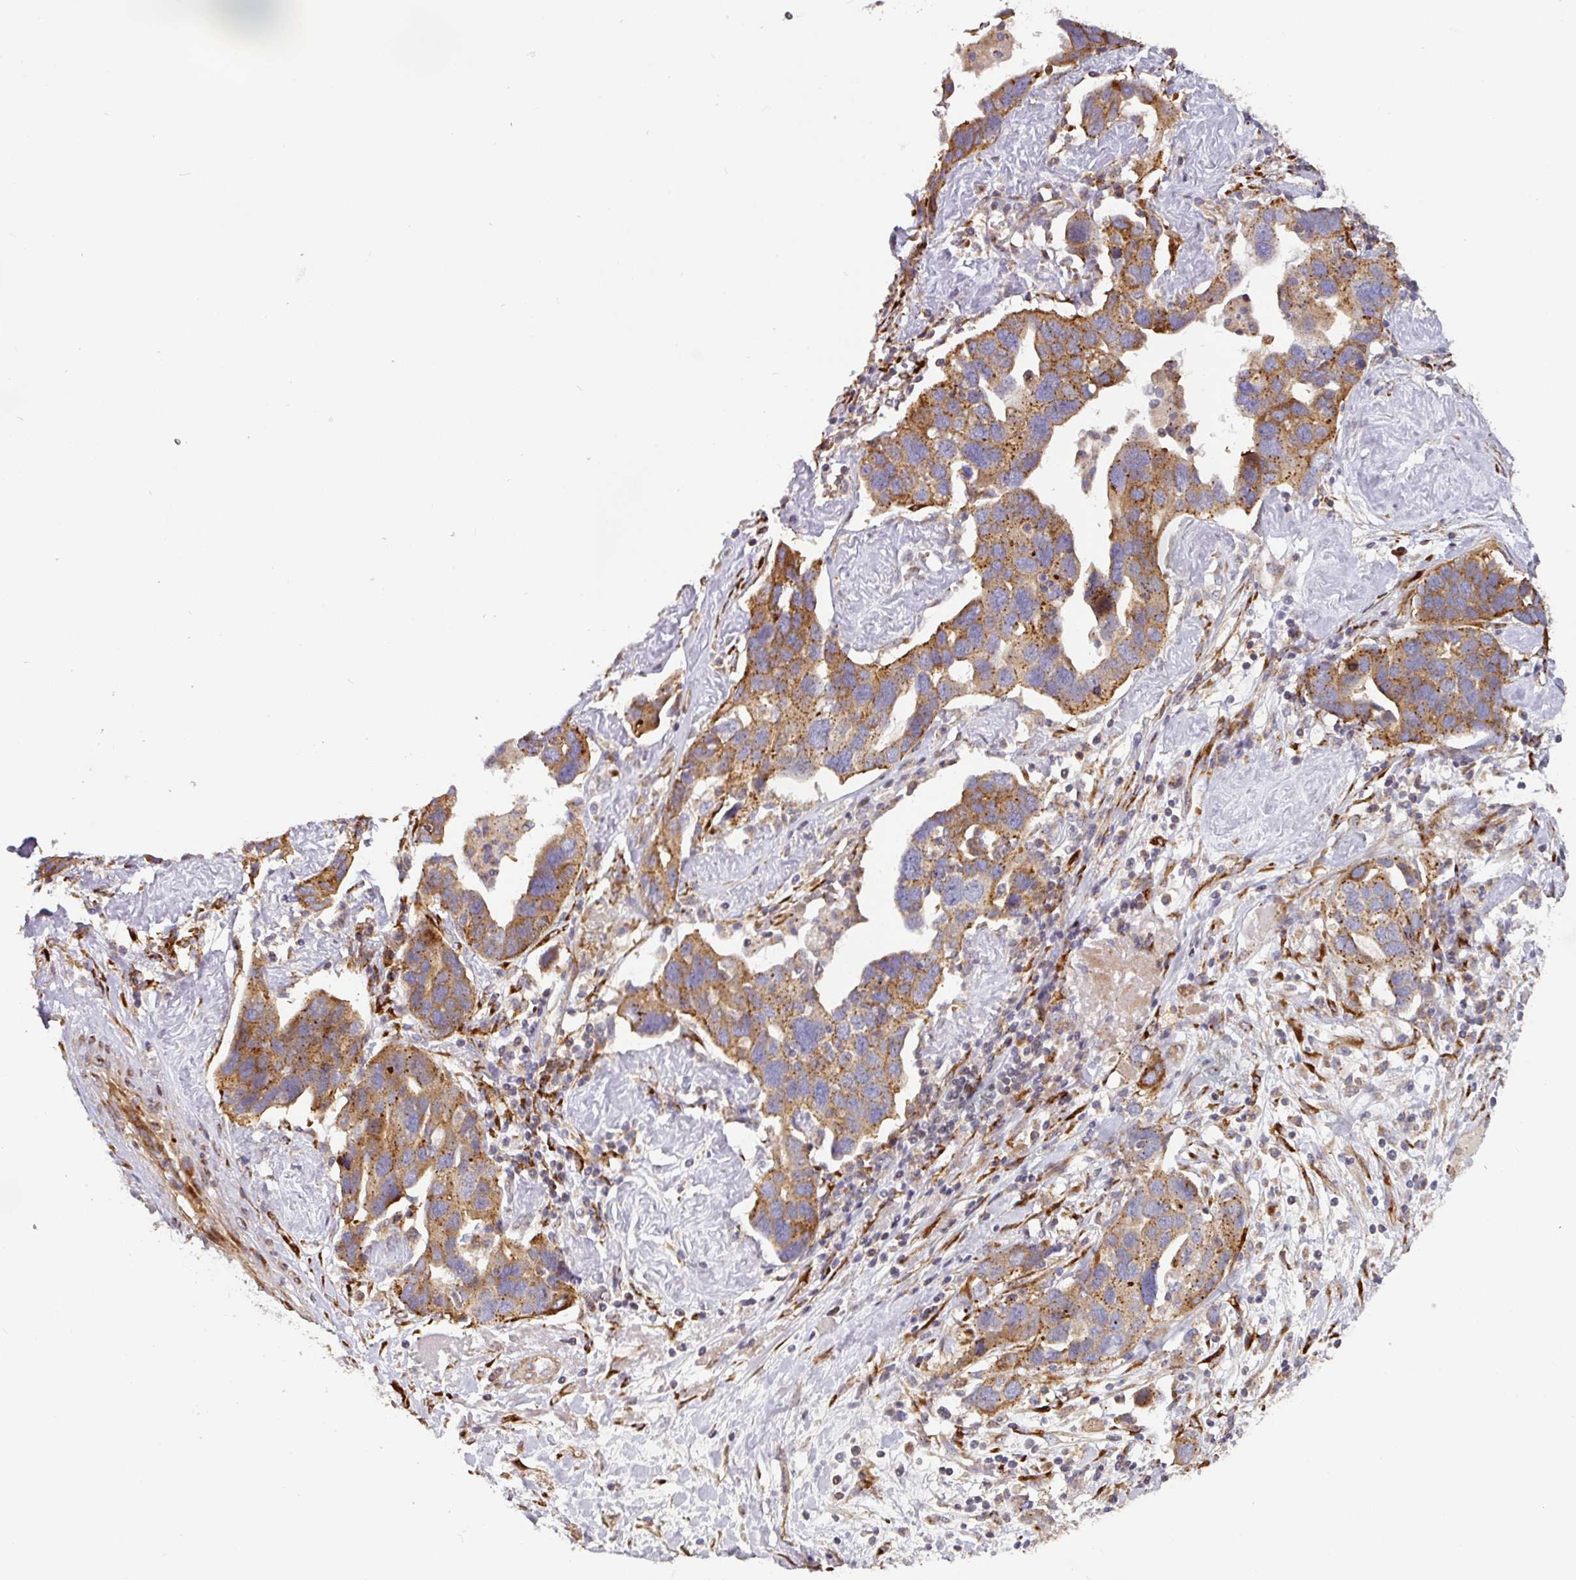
{"staining": {"intensity": "moderate", "quantity": ">75%", "location": "cytoplasmic/membranous"}, "tissue": "ovarian cancer", "cell_type": "Tumor cells", "image_type": "cancer", "snomed": [{"axis": "morphology", "description": "Cystadenocarcinoma, serous, NOS"}, {"axis": "topography", "description": "Ovary"}], "caption": "This micrograph demonstrates serous cystadenocarcinoma (ovarian) stained with immunohistochemistry (IHC) to label a protein in brown. The cytoplasmic/membranous of tumor cells show moderate positivity for the protein. Nuclei are counter-stained blue.", "gene": "CASP2", "patient": {"sex": "female", "age": 54}}